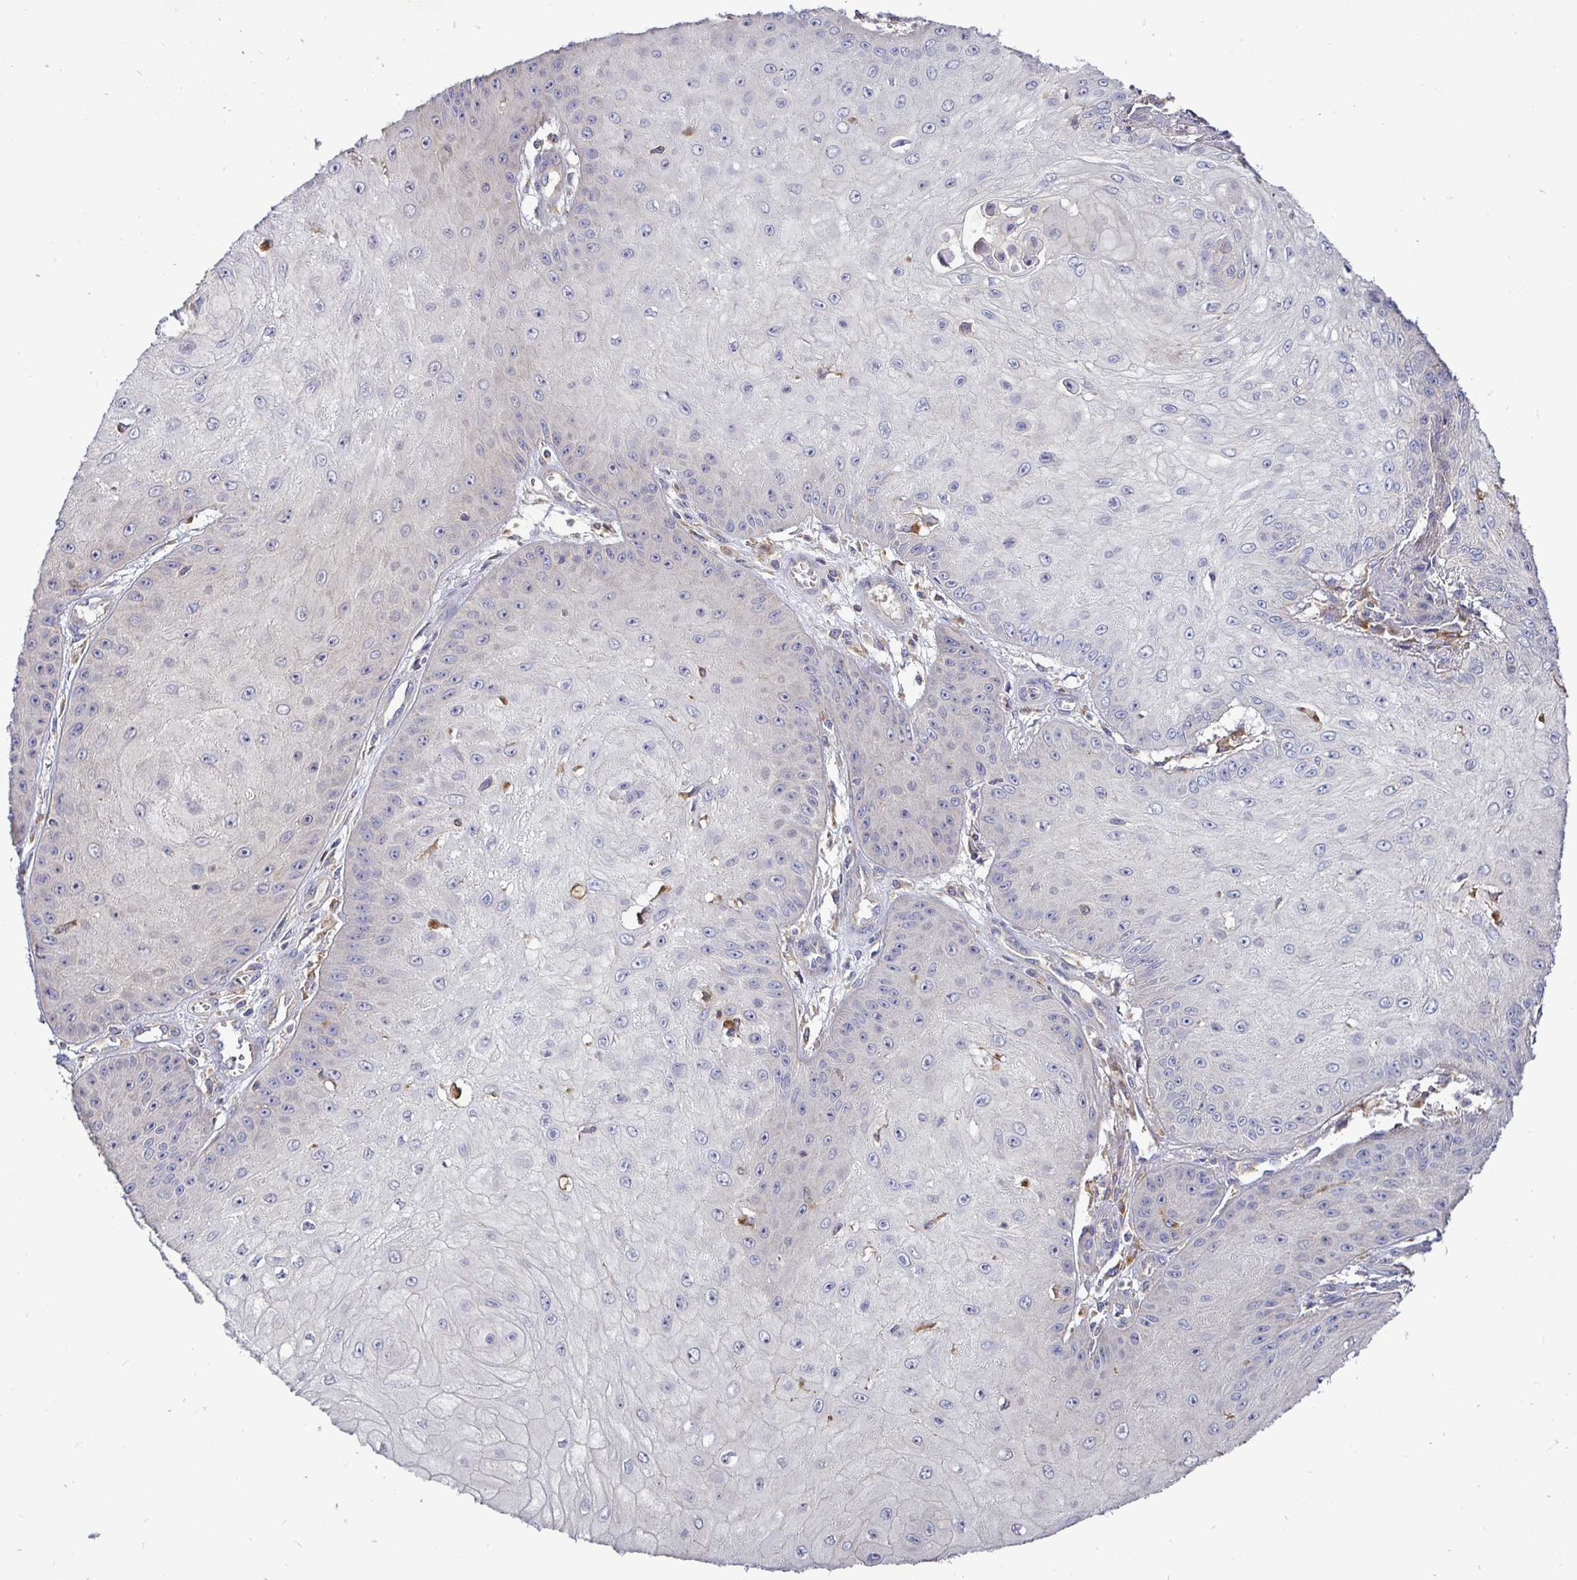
{"staining": {"intensity": "negative", "quantity": "none", "location": "none"}, "tissue": "skin cancer", "cell_type": "Tumor cells", "image_type": "cancer", "snomed": [{"axis": "morphology", "description": "Squamous cell carcinoma, NOS"}, {"axis": "topography", "description": "Skin"}], "caption": "This histopathology image is of skin cancer stained with IHC to label a protein in brown with the nuclei are counter-stained blue. There is no expression in tumor cells.", "gene": "ATP6V1F", "patient": {"sex": "male", "age": 70}}